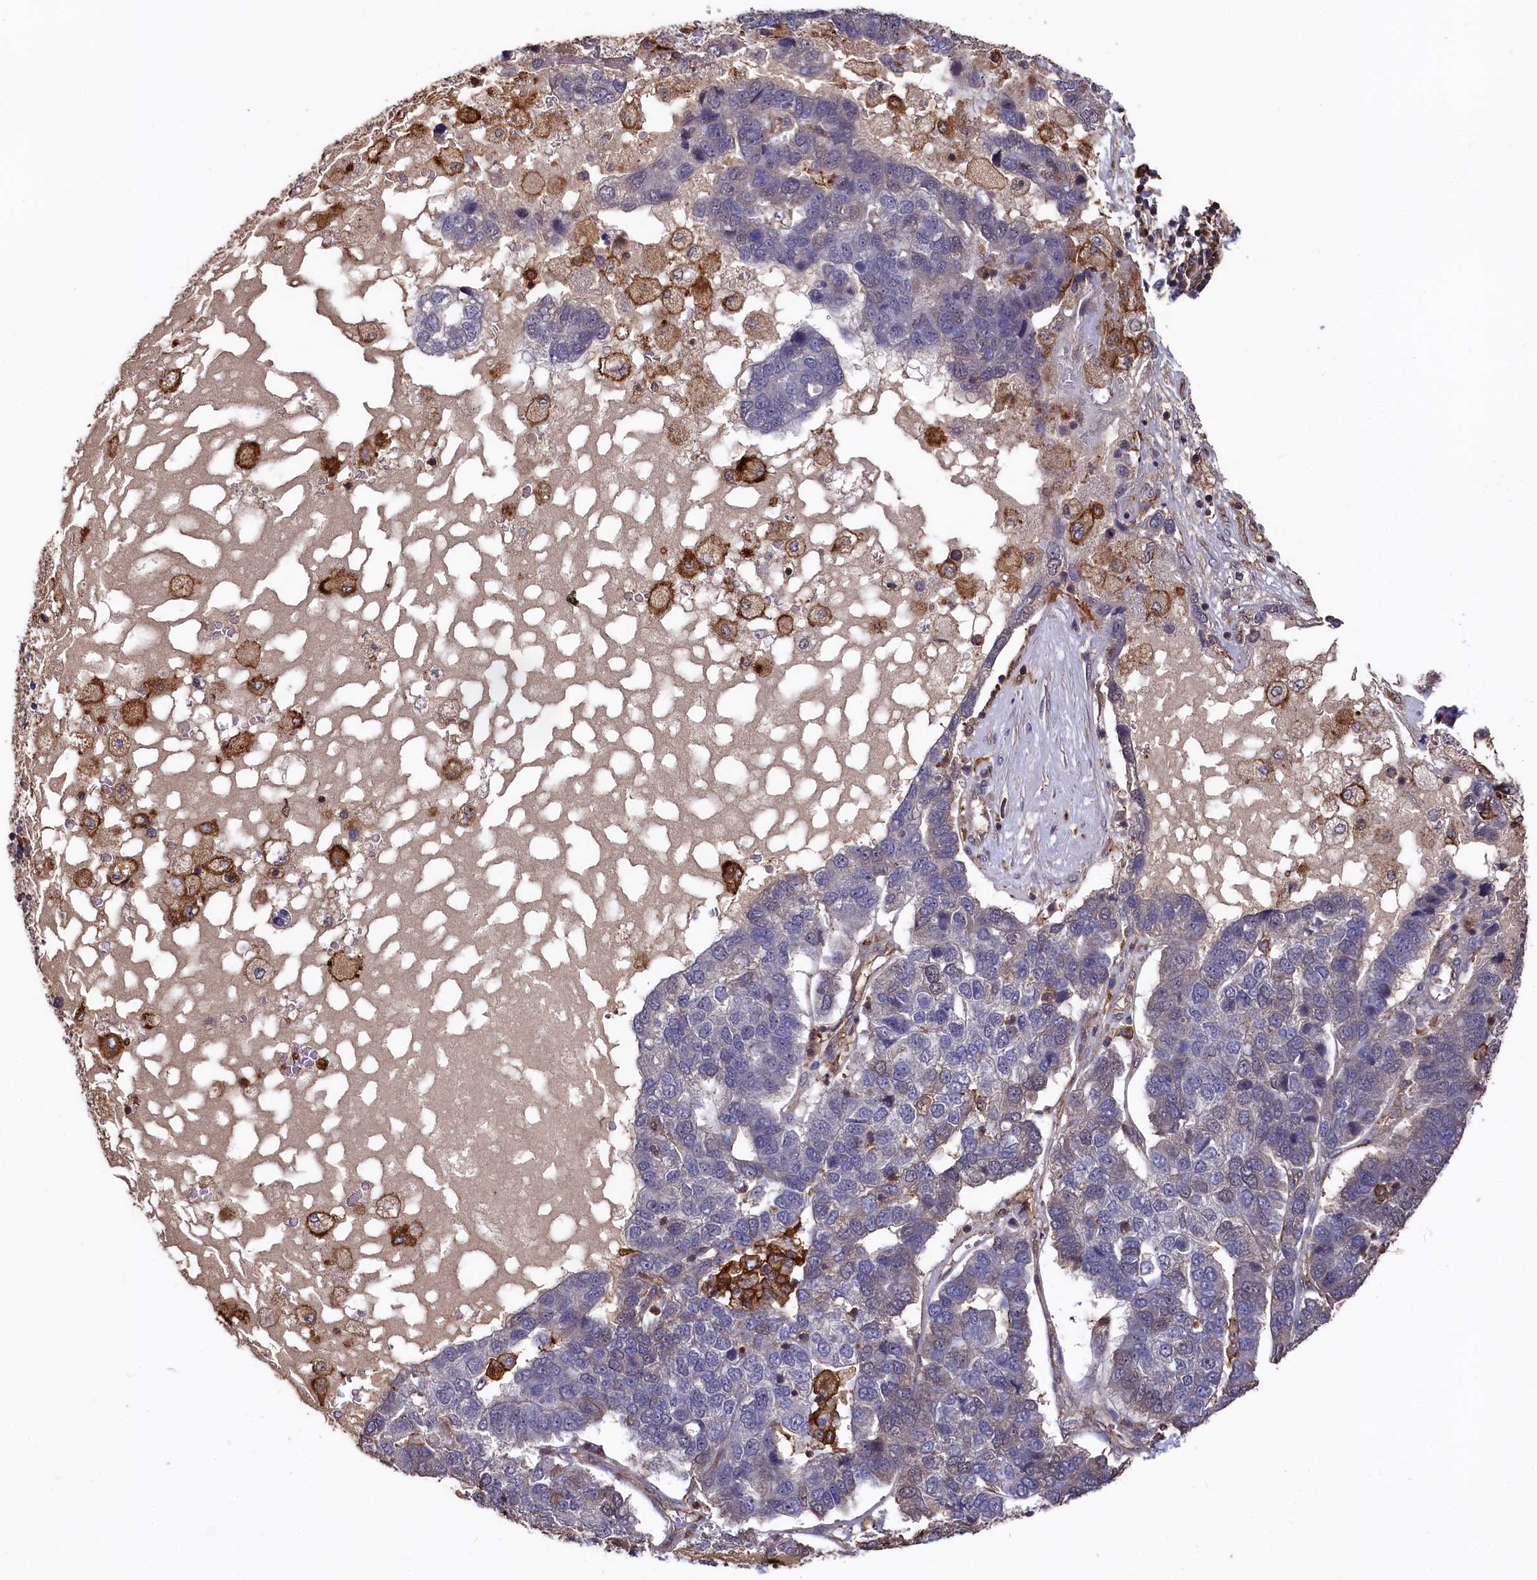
{"staining": {"intensity": "negative", "quantity": "none", "location": "none"}, "tissue": "pancreatic cancer", "cell_type": "Tumor cells", "image_type": "cancer", "snomed": [{"axis": "morphology", "description": "Adenocarcinoma, NOS"}, {"axis": "topography", "description": "Pancreas"}], "caption": "Immunohistochemical staining of pancreatic adenocarcinoma displays no significant staining in tumor cells. (Immunohistochemistry (ihc), brightfield microscopy, high magnification).", "gene": "PLEKHO2", "patient": {"sex": "female", "age": 61}}